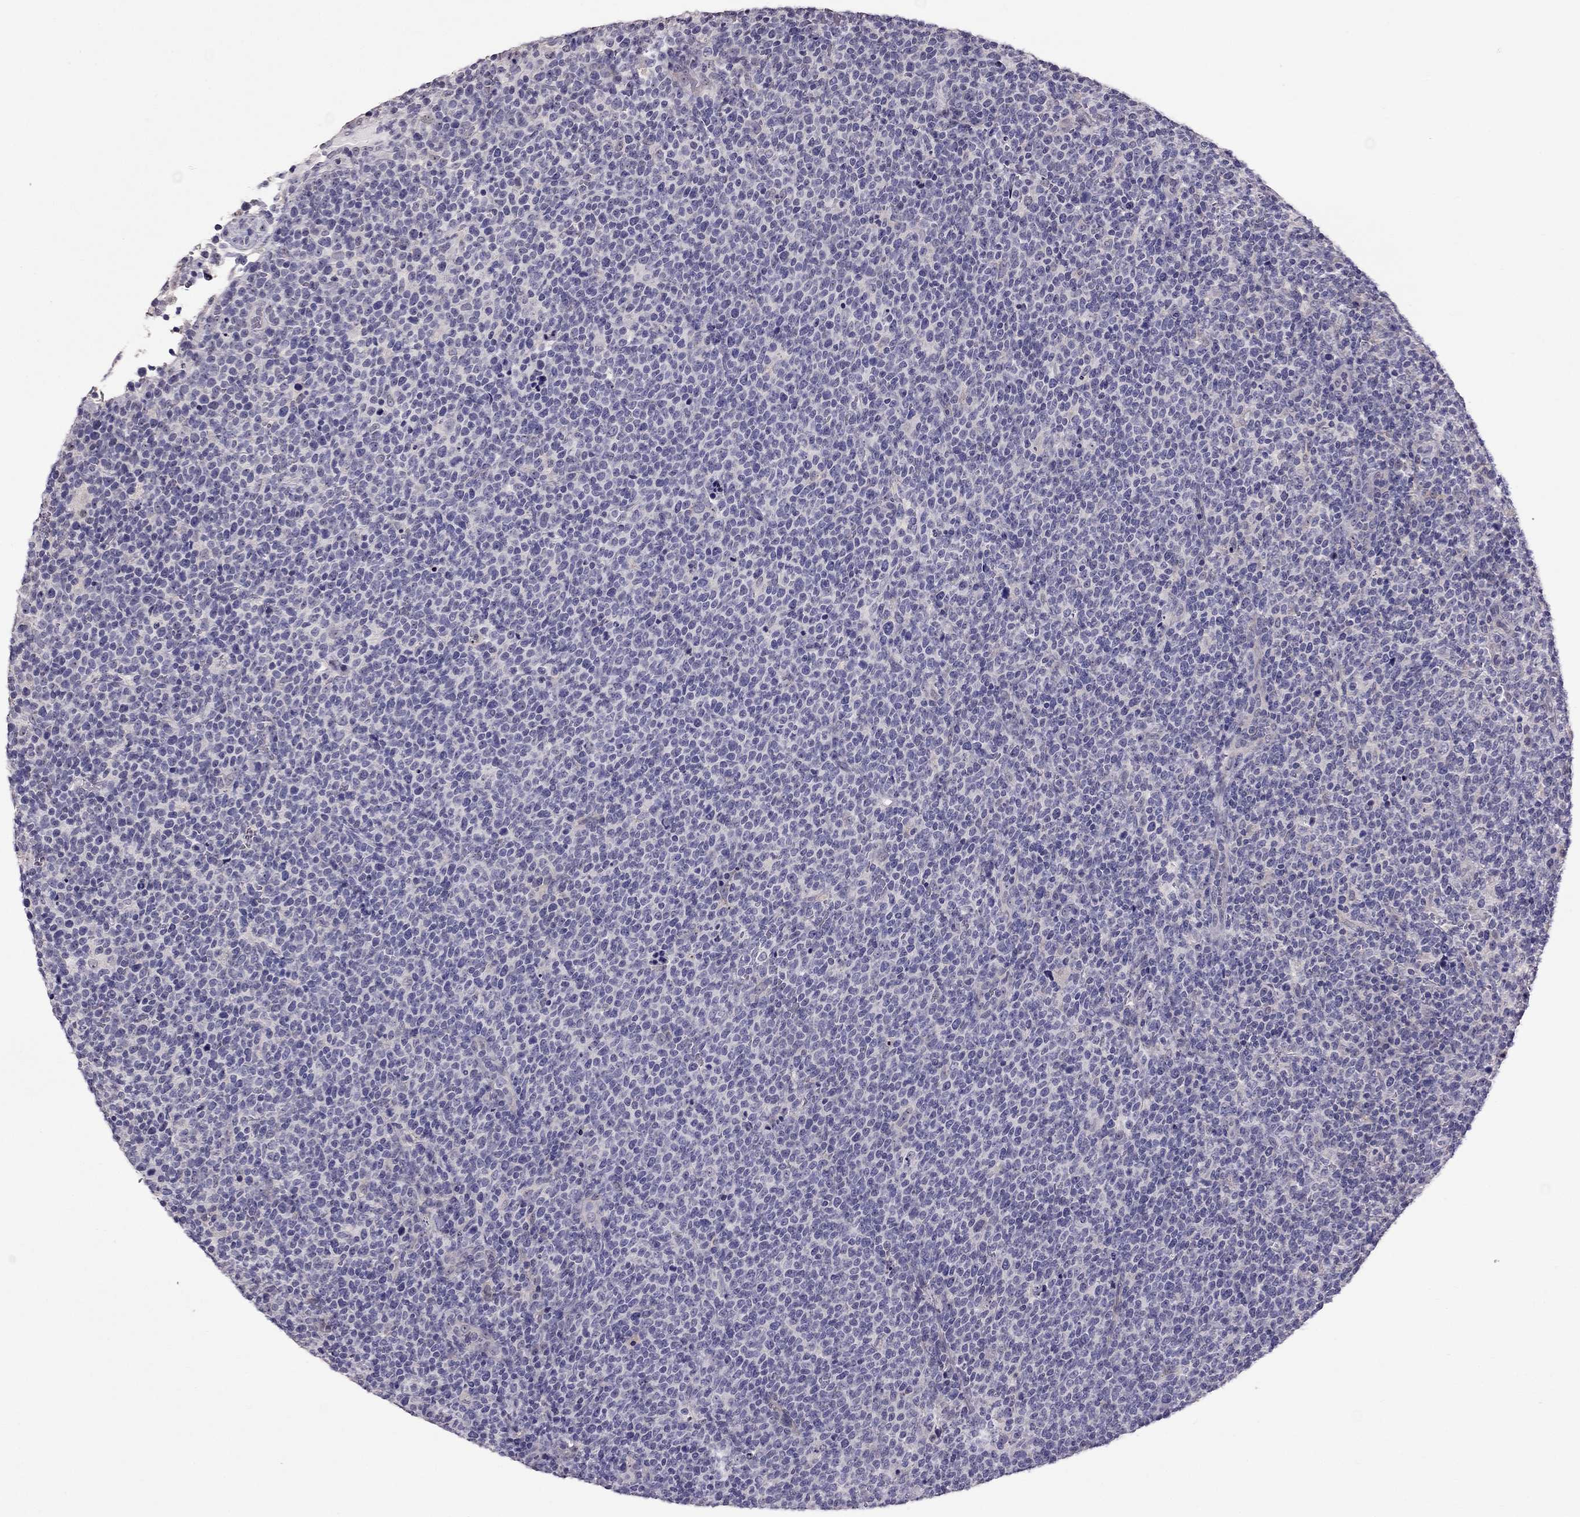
{"staining": {"intensity": "negative", "quantity": "none", "location": "none"}, "tissue": "lymphoma", "cell_type": "Tumor cells", "image_type": "cancer", "snomed": [{"axis": "morphology", "description": "Malignant lymphoma, non-Hodgkin's type, High grade"}, {"axis": "topography", "description": "Lymph node"}], "caption": "IHC image of human malignant lymphoma, non-Hodgkin's type (high-grade) stained for a protein (brown), which reveals no staining in tumor cells.", "gene": "LRRC46", "patient": {"sex": "male", "age": 61}}